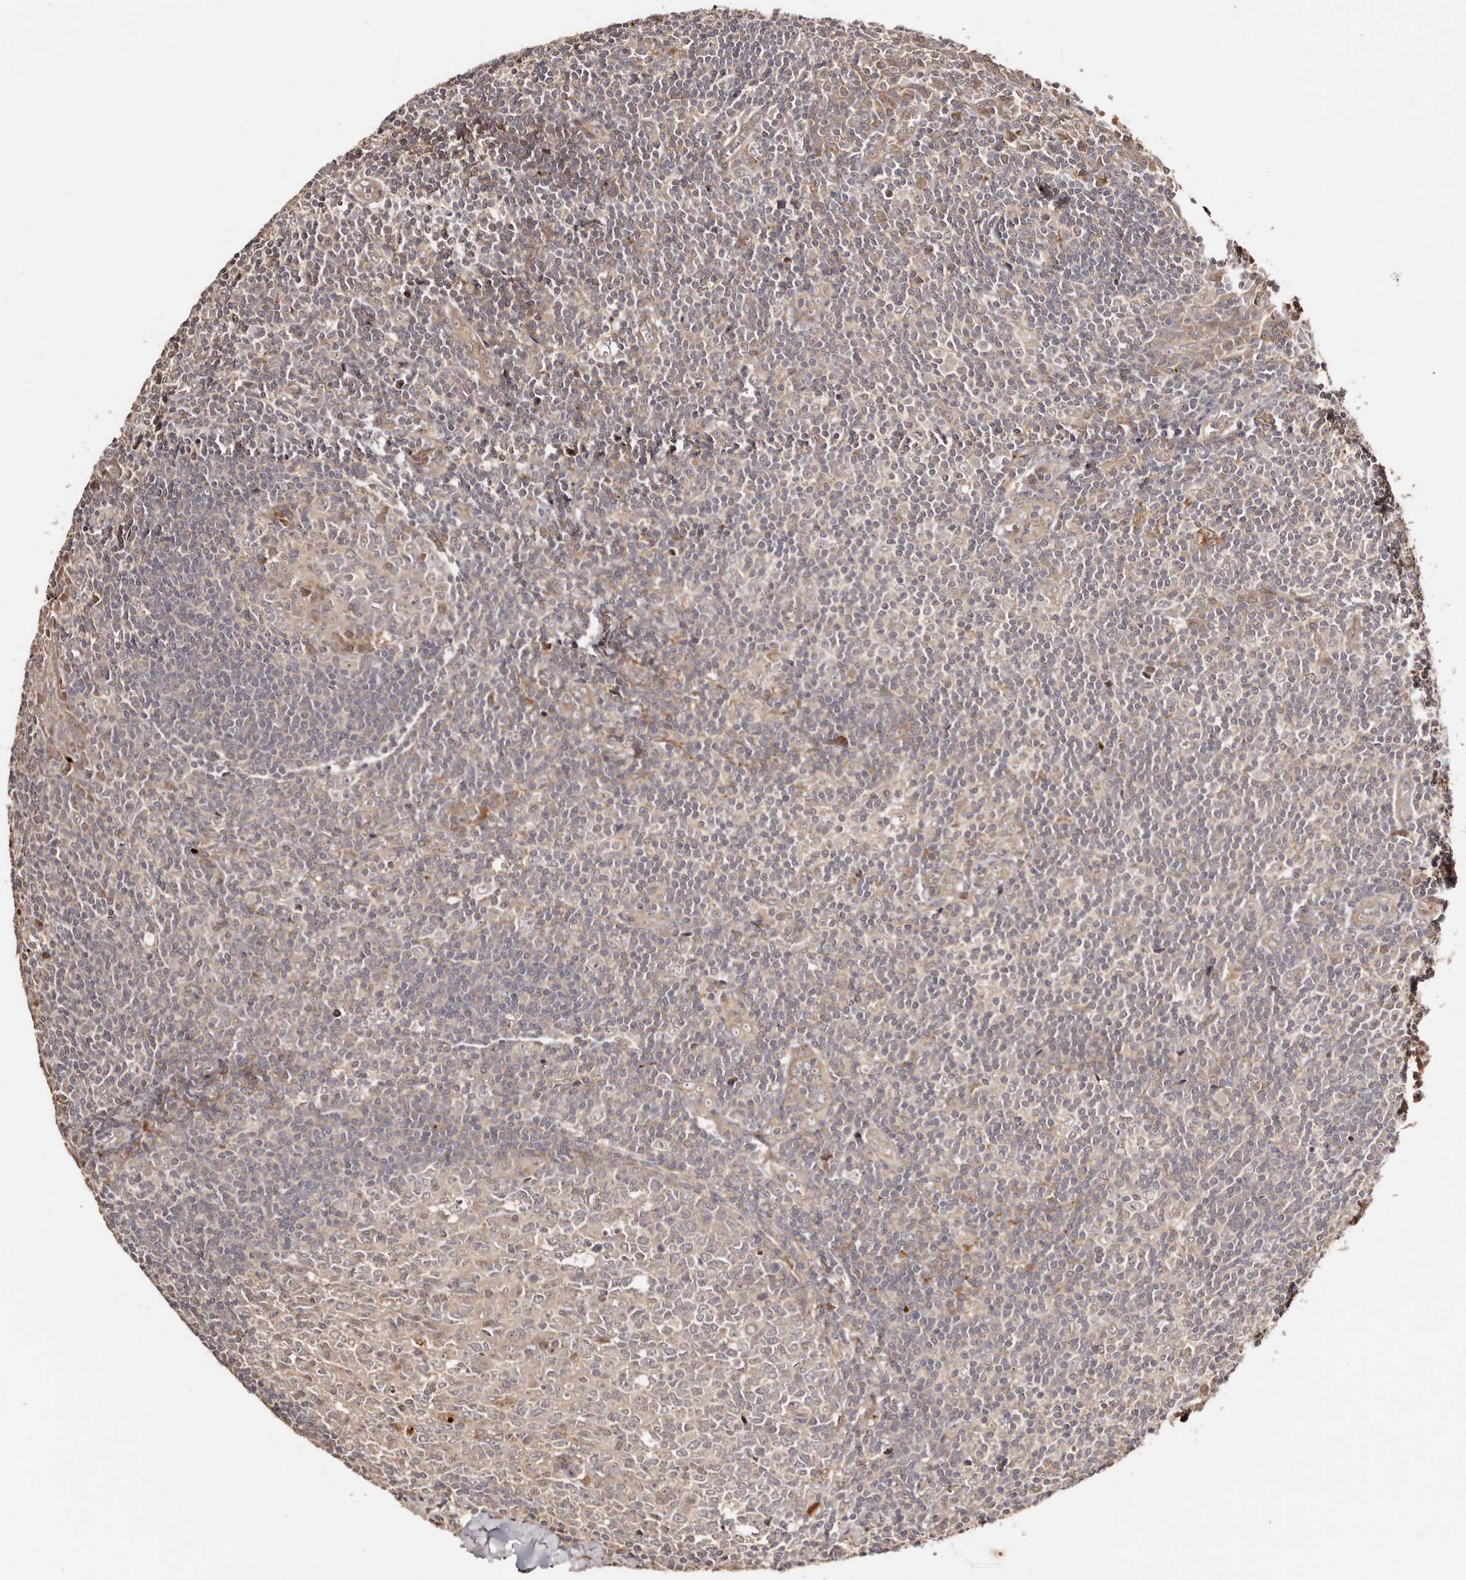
{"staining": {"intensity": "moderate", "quantity": "<25%", "location": "cytoplasmic/membranous,nuclear"}, "tissue": "tonsil", "cell_type": "Germinal center cells", "image_type": "normal", "snomed": [{"axis": "morphology", "description": "Normal tissue, NOS"}, {"axis": "topography", "description": "Tonsil"}], "caption": "Protein staining by immunohistochemistry exhibits moderate cytoplasmic/membranous,nuclear expression in approximately <25% of germinal center cells in unremarkable tonsil. (Stains: DAB (3,3'-diaminobenzidine) in brown, nuclei in blue, Microscopy: brightfield microscopy at high magnification).", "gene": "PTPN22", "patient": {"sex": "male", "age": 27}}